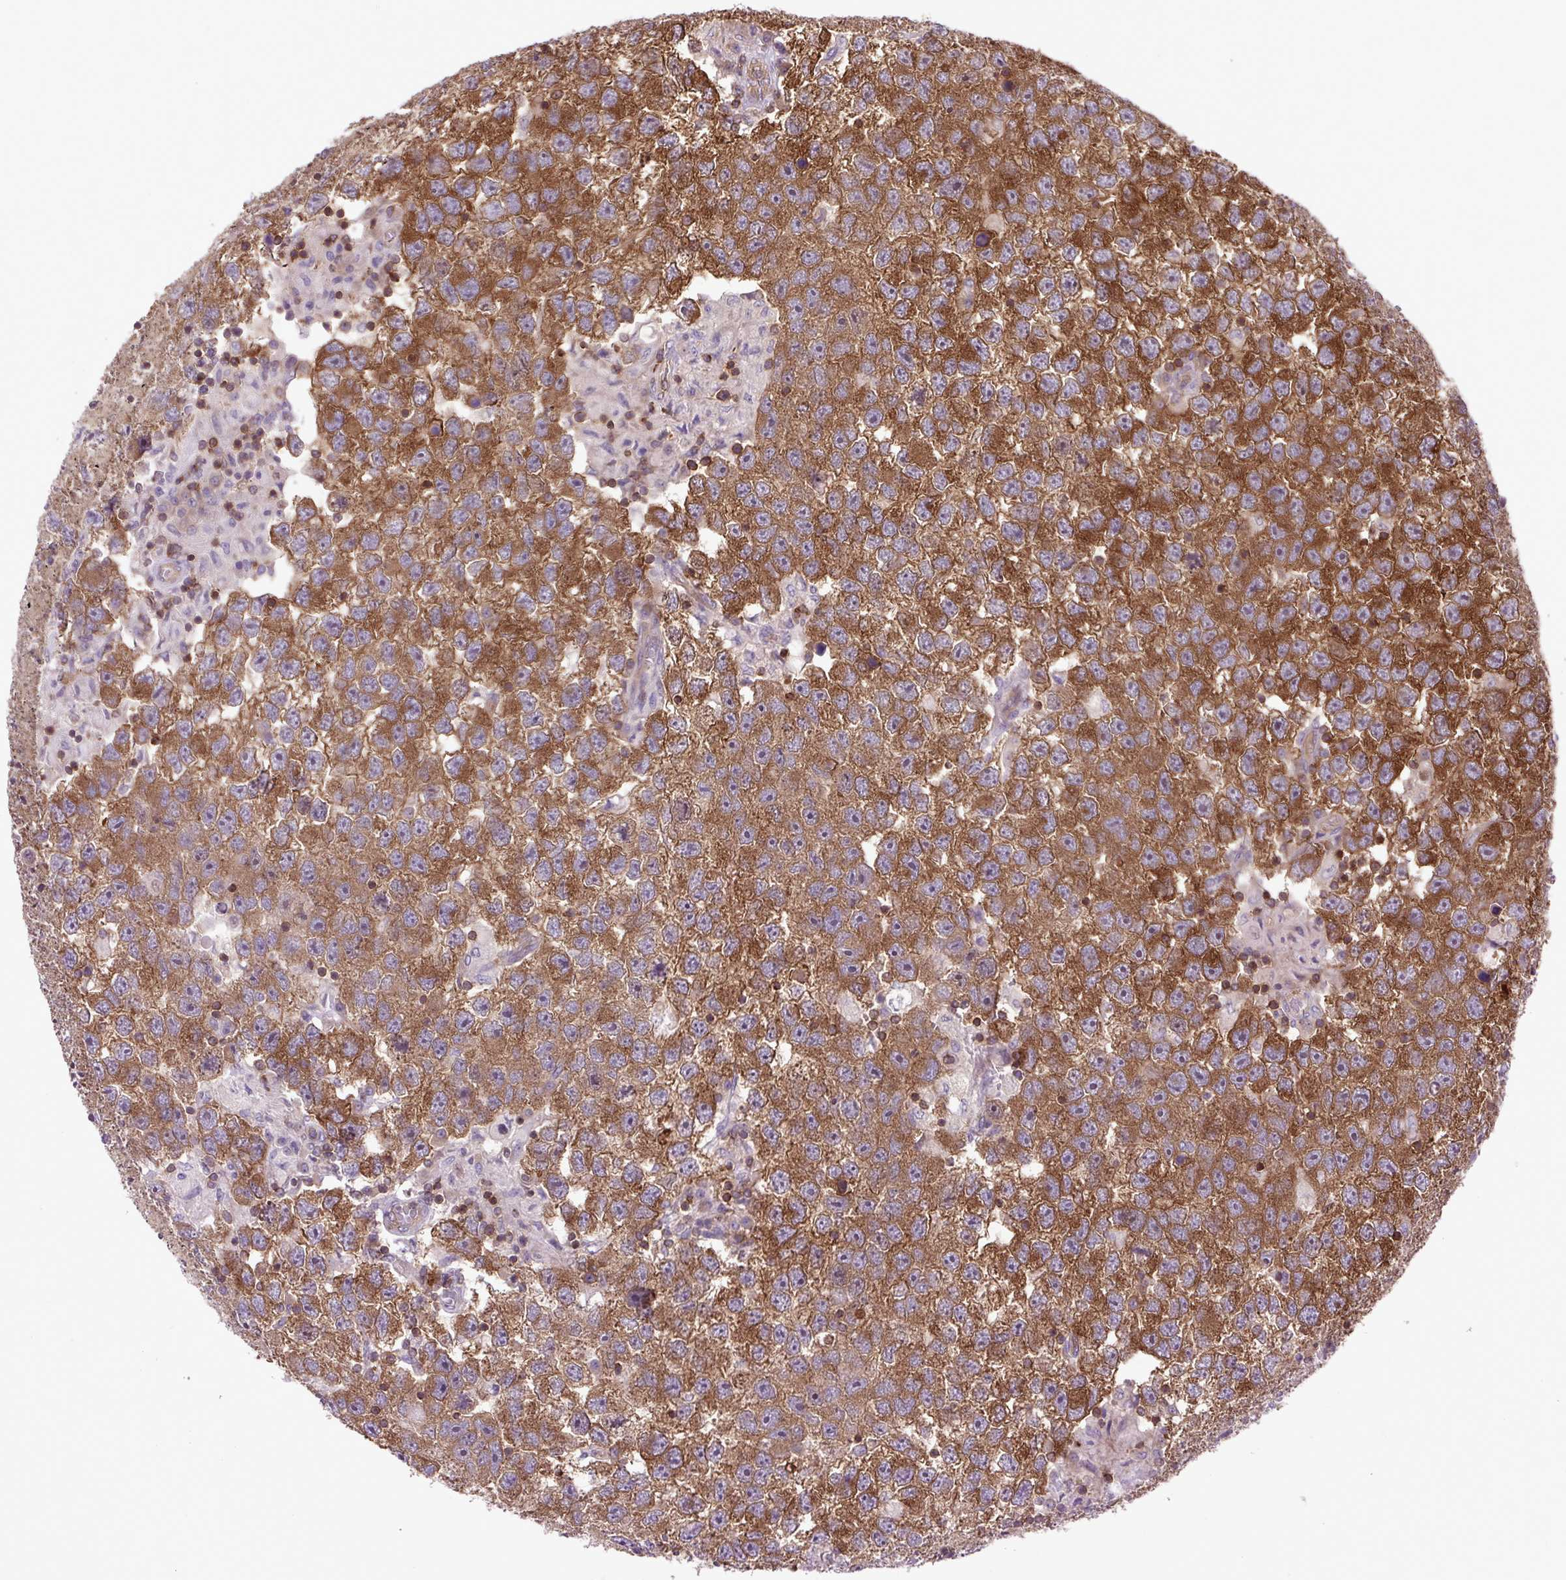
{"staining": {"intensity": "strong", "quantity": ">75%", "location": "cytoplasmic/membranous"}, "tissue": "testis cancer", "cell_type": "Tumor cells", "image_type": "cancer", "snomed": [{"axis": "morphology", "description": "Seminoma, NOS"}, {"axis": "topography", "description": "Testis"}], "caption": "Tumor cells show high levels of strong cytoplasmic/membranous staining in approximately >75% of cells in testis cancer (seminoma).", "gene": "PLCG1", "patient": {"sex": "male", "age": 26}}